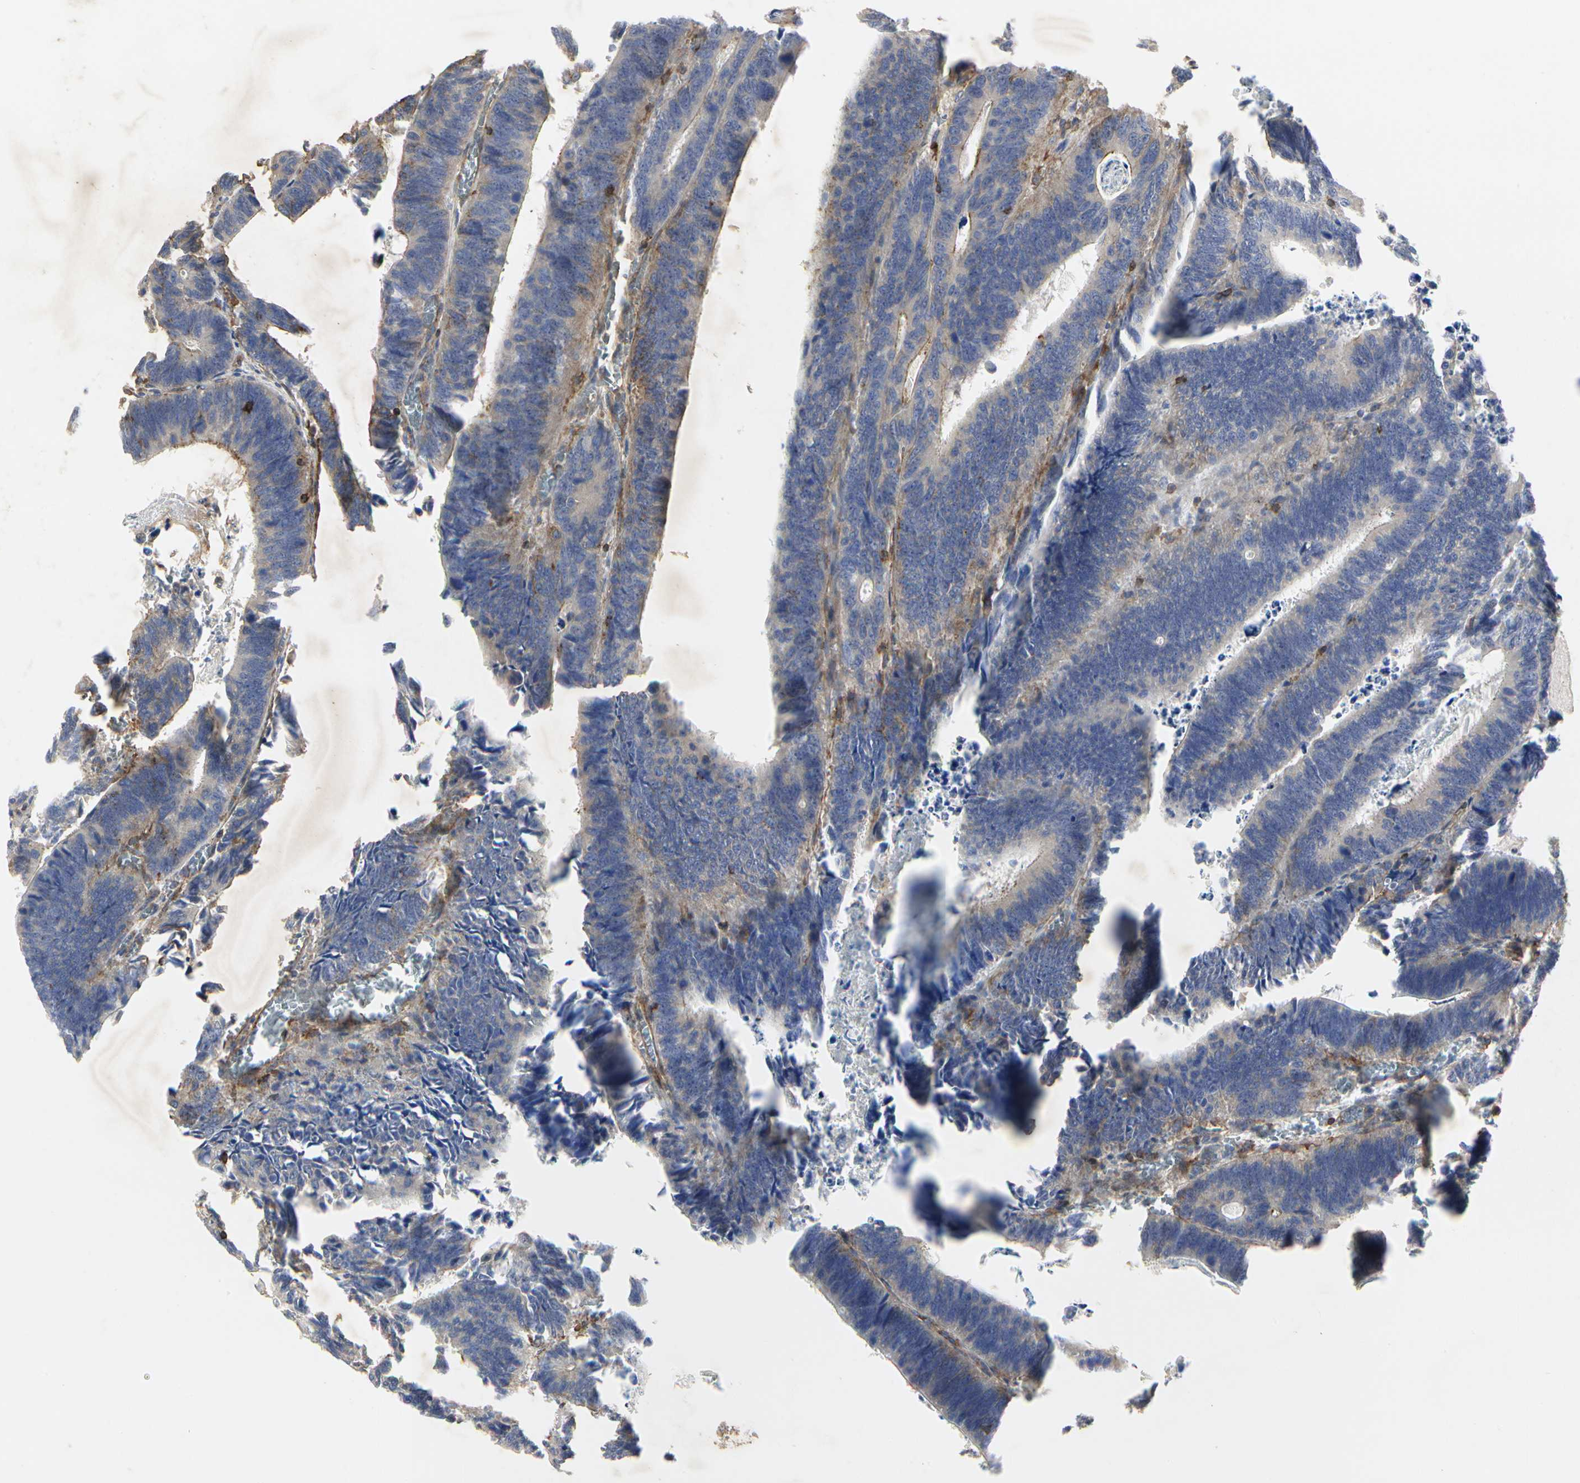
{"staining": {"intensity": "weak", "quantity": "25%-75%", "location": "cytoplasmic/membranous"}, "tissue": "colorectal cancer", "cell_type": "Tumor cells", "image_type": "cancer", "snomed": [{"axis": "morphology", "description": "Adenocarcinoma, NOS"}, {"axis": "topography", "description": "Colon"}], "caption": "Approximately 25%-75% of tumor cells in human adenocarcinoma (colorectal) exhibit weak cytoplasmic/membranous protein staining as visualized by brown immunohistochemical staining.", "gene": "NAPG", "patient": {"sex": "male", "age": 72}}